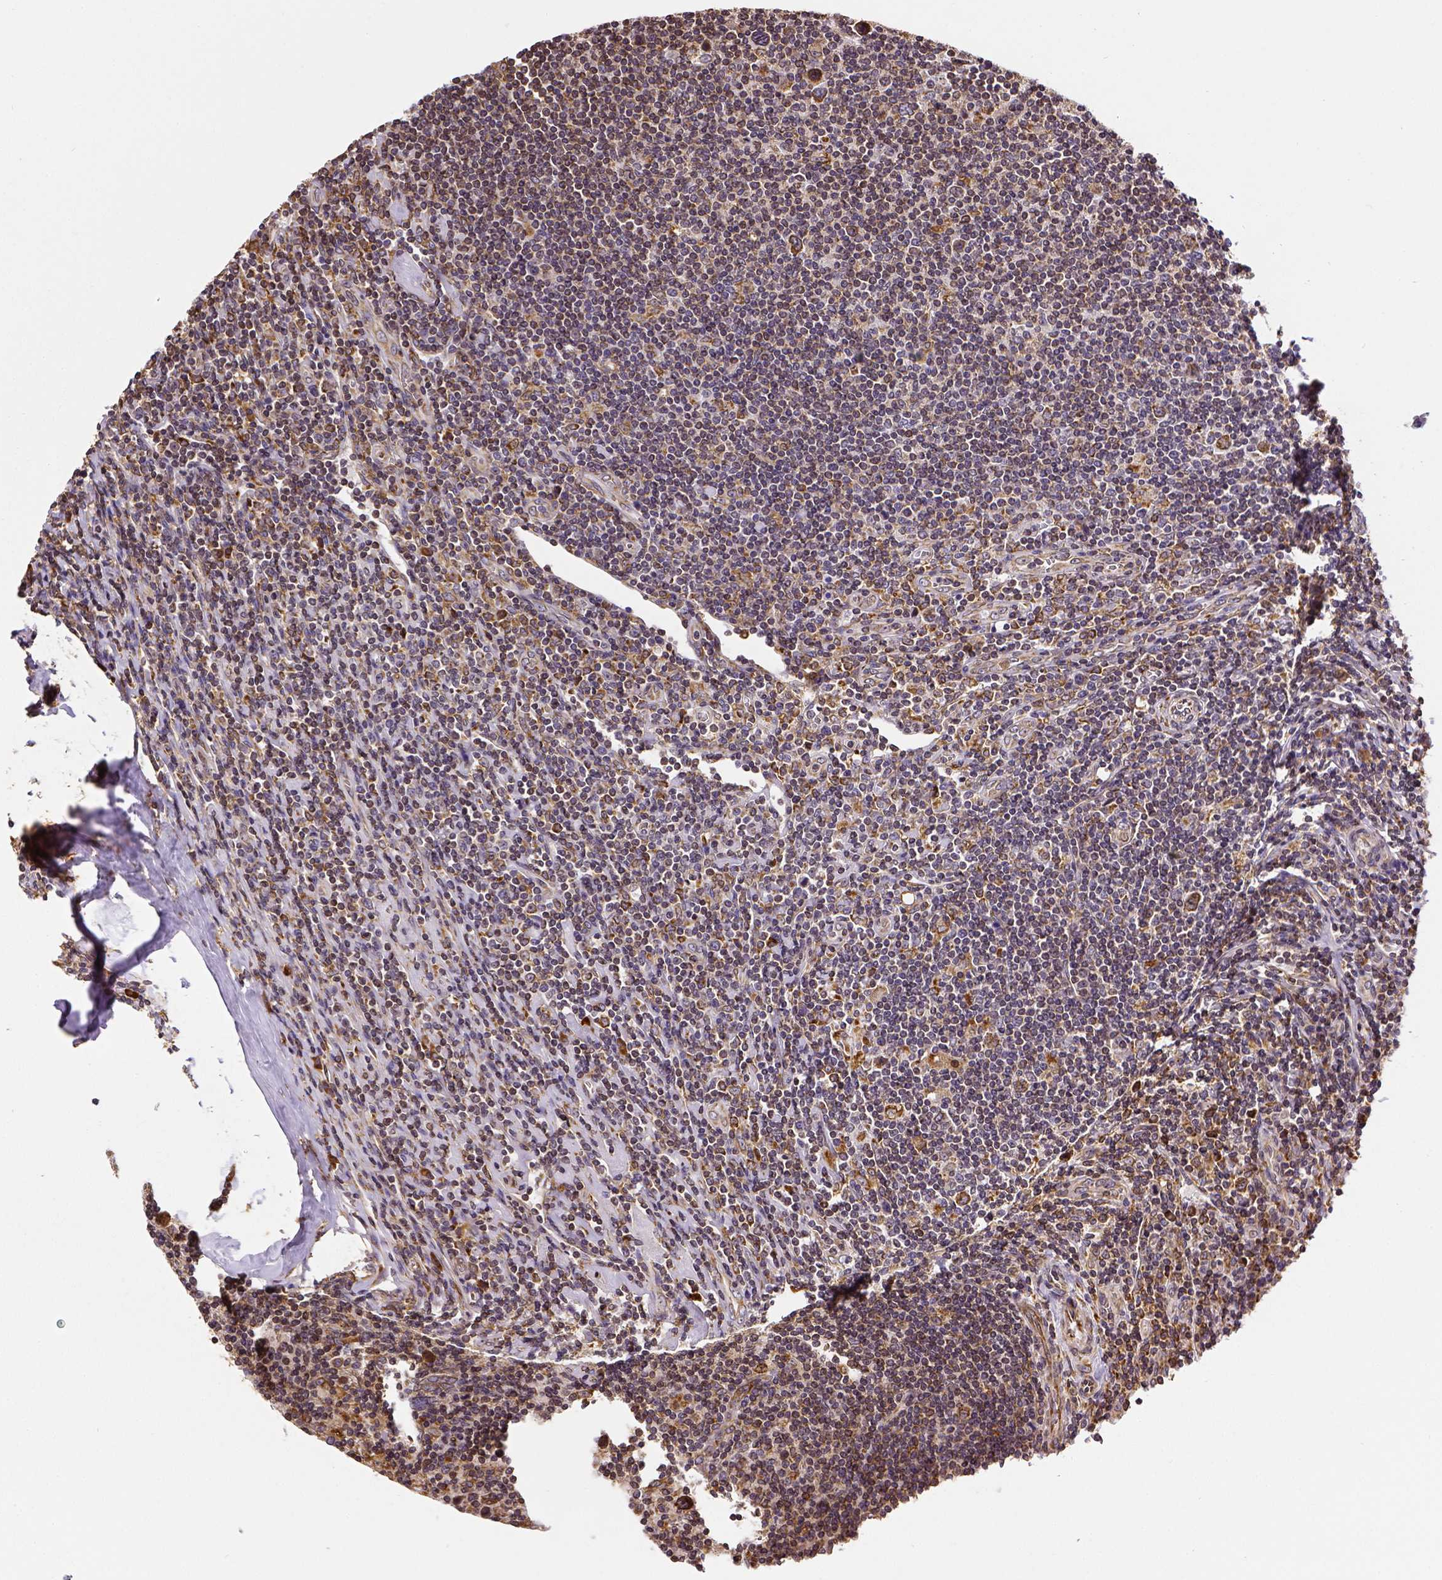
{"staining": {"intensity": "weak", "quantity": ">75%", "location": "cytoplasmic/membranous"}, "tissue": "lymphoma", "cell_type": "Tumor cells", "image_type": "cancer", "snomed": [{"axis": "morphology", "description": "Hodgkin's disease, NOS"}, {"axis": "topography", "description": "Lymph node"}], "caption": "Immunohistochemistry (IHC) (DAB (3,3'-diaminobenzidine)) staining of human Hodgkin's disease exhibits weak cytoplasmic/membranous protein positivity in about >75% of tumor cells. (DAB IHC, brown staining for protein, blue staining for nuclei).", "gene": "MTDH", "patient": {"sex": "male", "age": 40}}